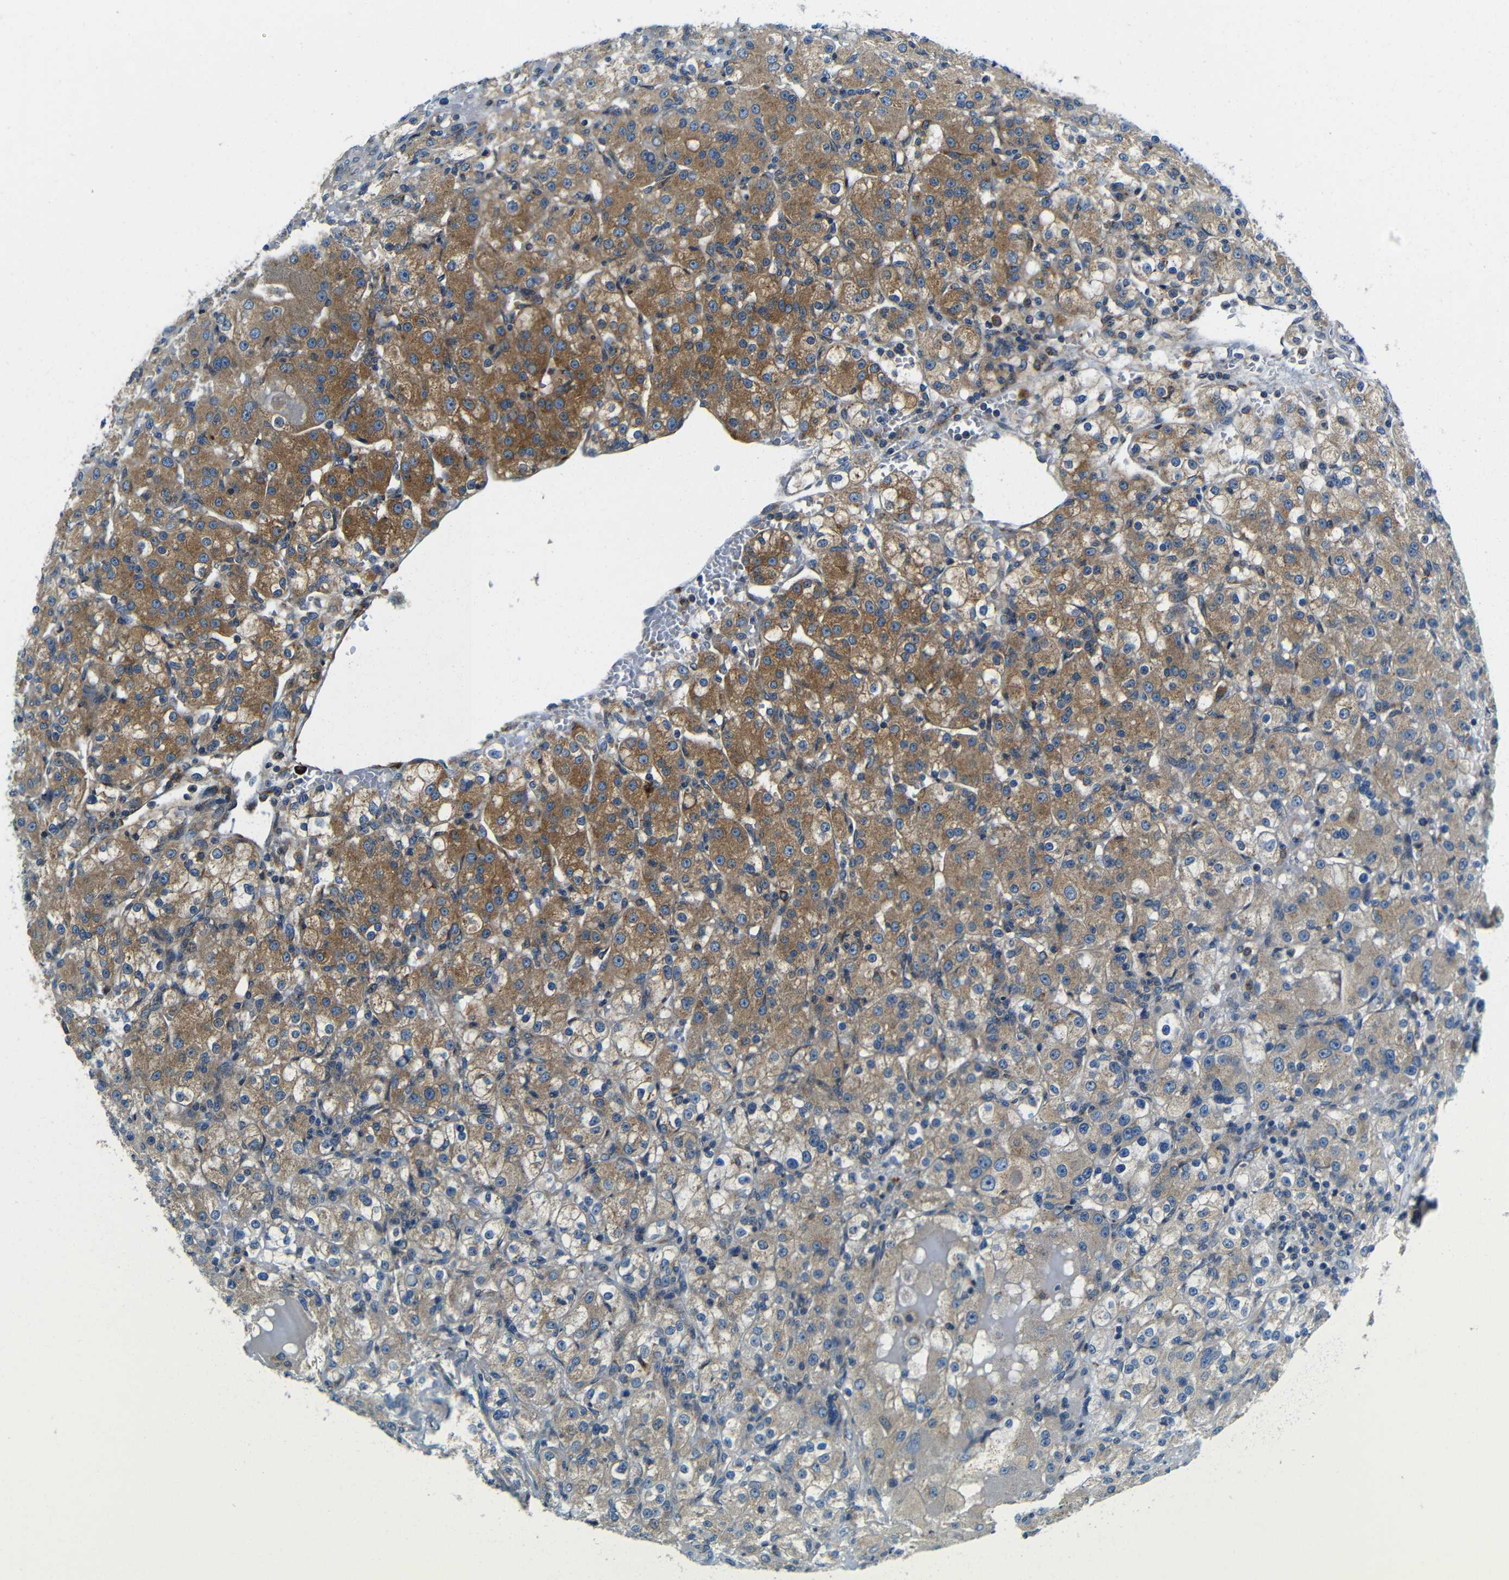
{"staining": {"intensity": "moderate", "quantity": "25%-75%", "location": "cytoplasmic/membranous"}, "tissue": "renal cancer", "cell_type": "Tumor cells", "image_type": "cancer", "snomed": [{"axis": "morphology", "description": "Normal tissue, NOS"}, {"axis": "morphology", "description": "Adenocarcinoma, NOS"}, {"axis": "topography", "description": "Kidney"}], "caption": "Brown immunohistochemical staining in renal cancer (adenocarcinoma) reveals moderate cytoplasmic/membranous positivity in approximately 25%-75% of tumor cells. (brown staining indicates protein expression, while blue staining denotes nuclei).", "gene": "USO1", "patient": {"sex": "male", "age": 61}}